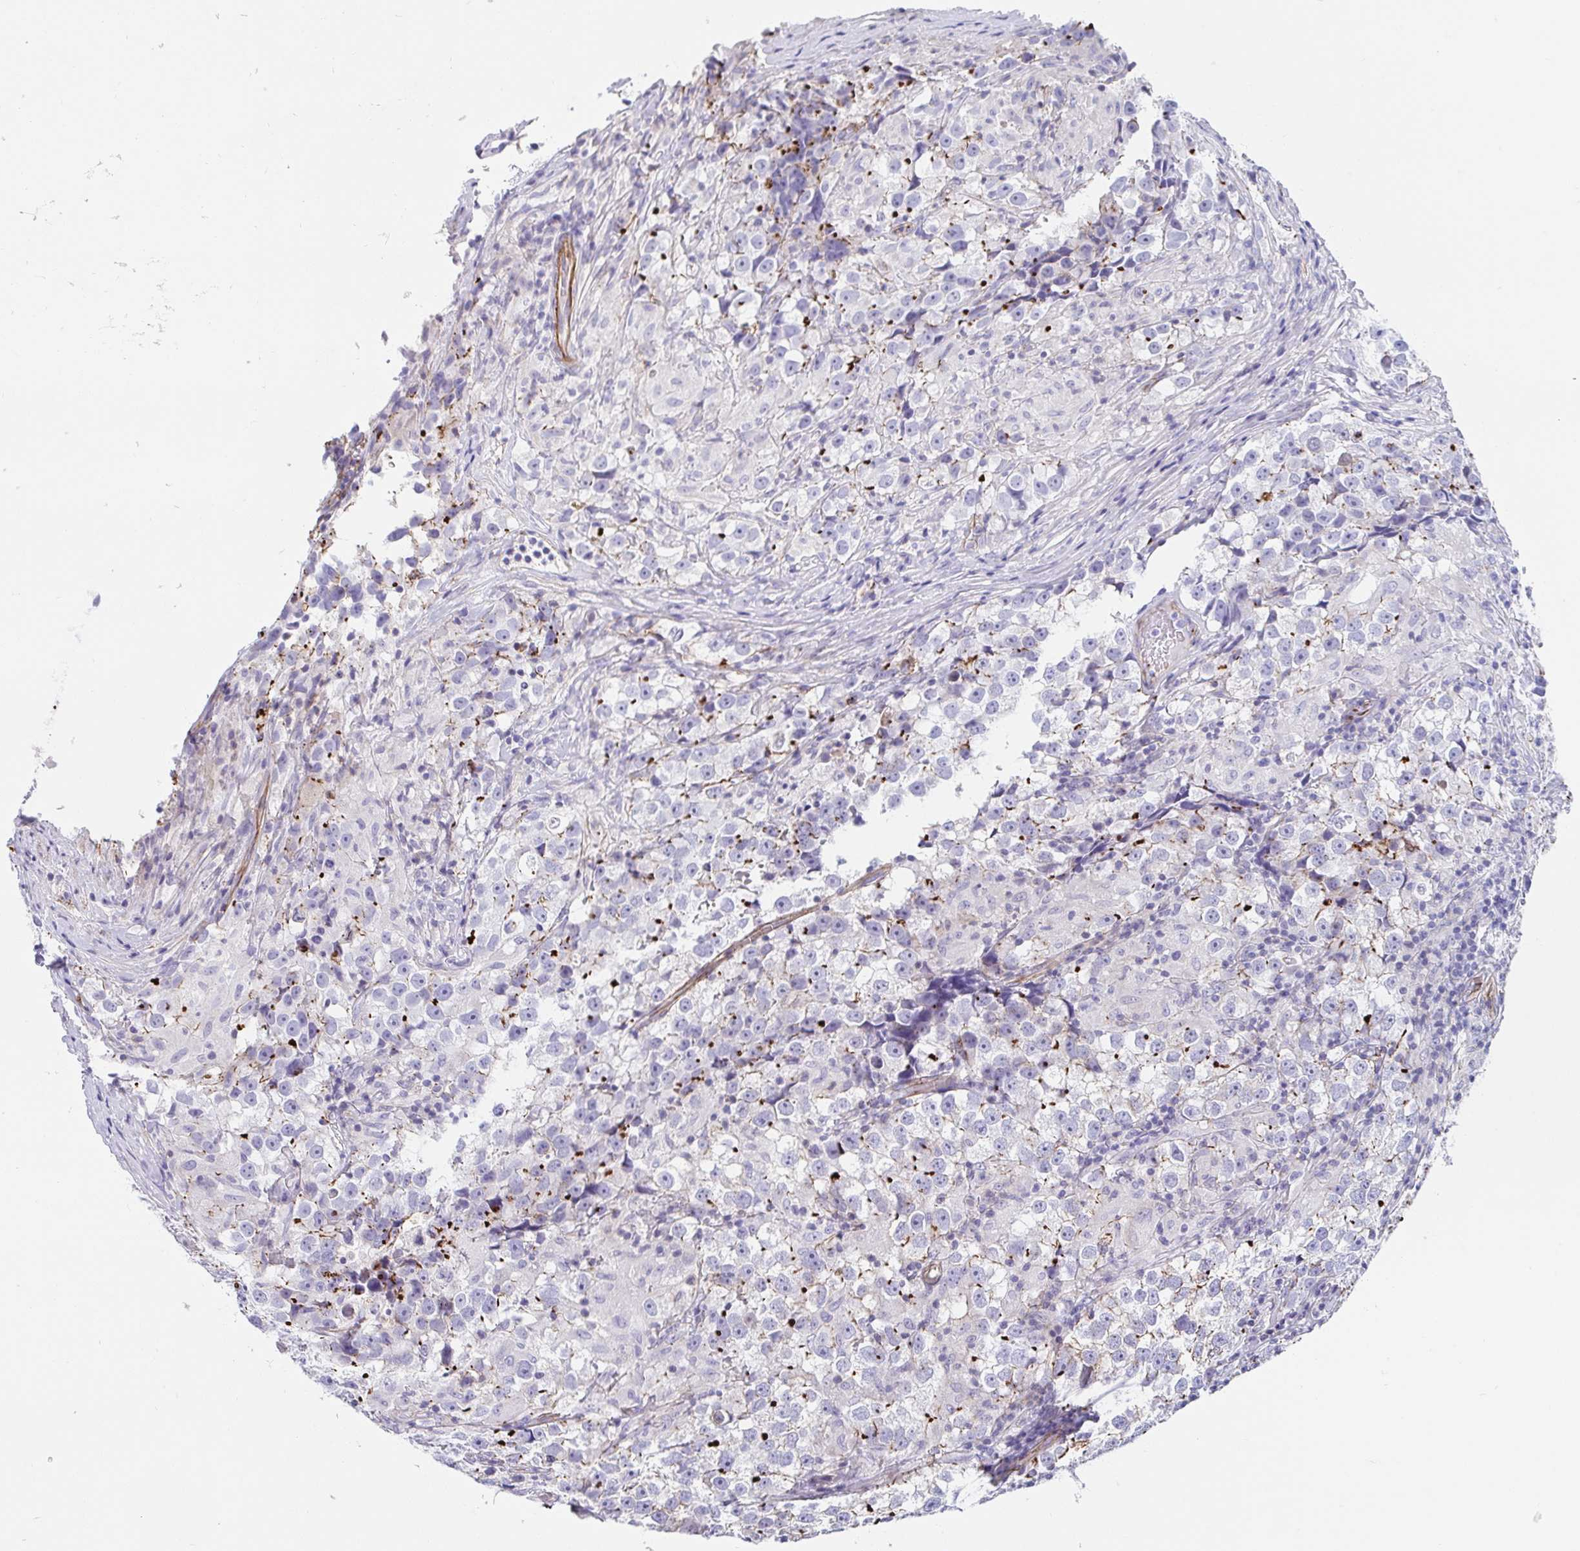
{"staining": {"intensity": "negative", "quantity": "none", "location": "none"}, "tissue": "testis cancer", "cell_type": "Tumor cells", "image_type": "cancer", "snomed": [{"axis": "morphology", "description": "Seminoma, NOS"}, {"axis": "topography", "description": "Testis"}], "caption": "DAB (3,3'-diaminobenzidine) immunohistochemical staining of testis seminoma displays no significant staining in tumor cells.", "gene": "TRAM2", "patient": {"sex": "male", "age": 46}}